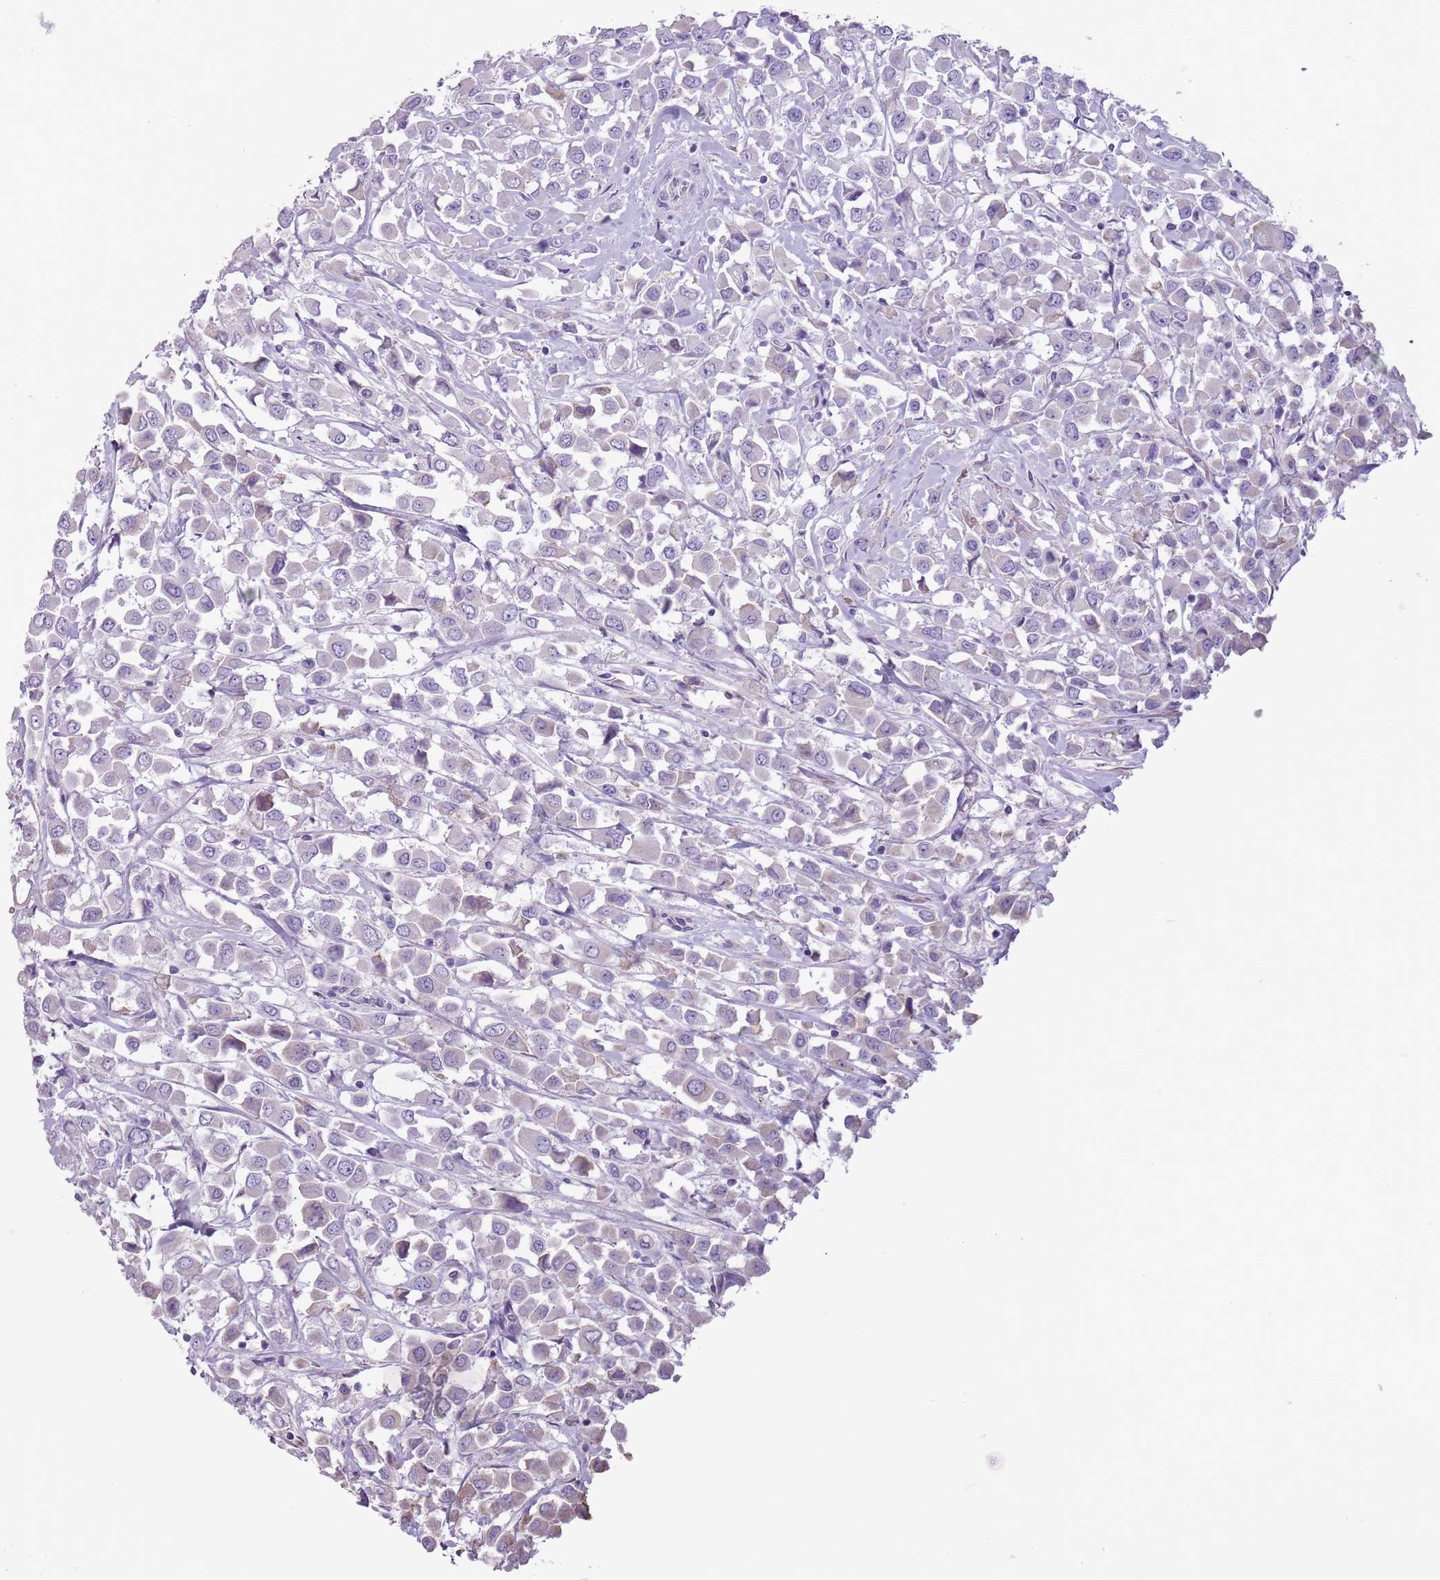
{"staining": {"intensity": "negative", "quantity": "none", "location": "none"}, "tissue": "breast cancer", "cell_type": "Tumor cells", "image_type": "cancer", "snomed": [{"axis": "morphology", "description": "Duct carcinoma"}, {"axis": "topography", "description": "Breast"}], "caption": "Photomicrograph shows no significant protein positivity in tumor cells of intraductal carcinoma (breast).", "gene": "HYOU1", "patient": {"sex": "female", "age": 61}}